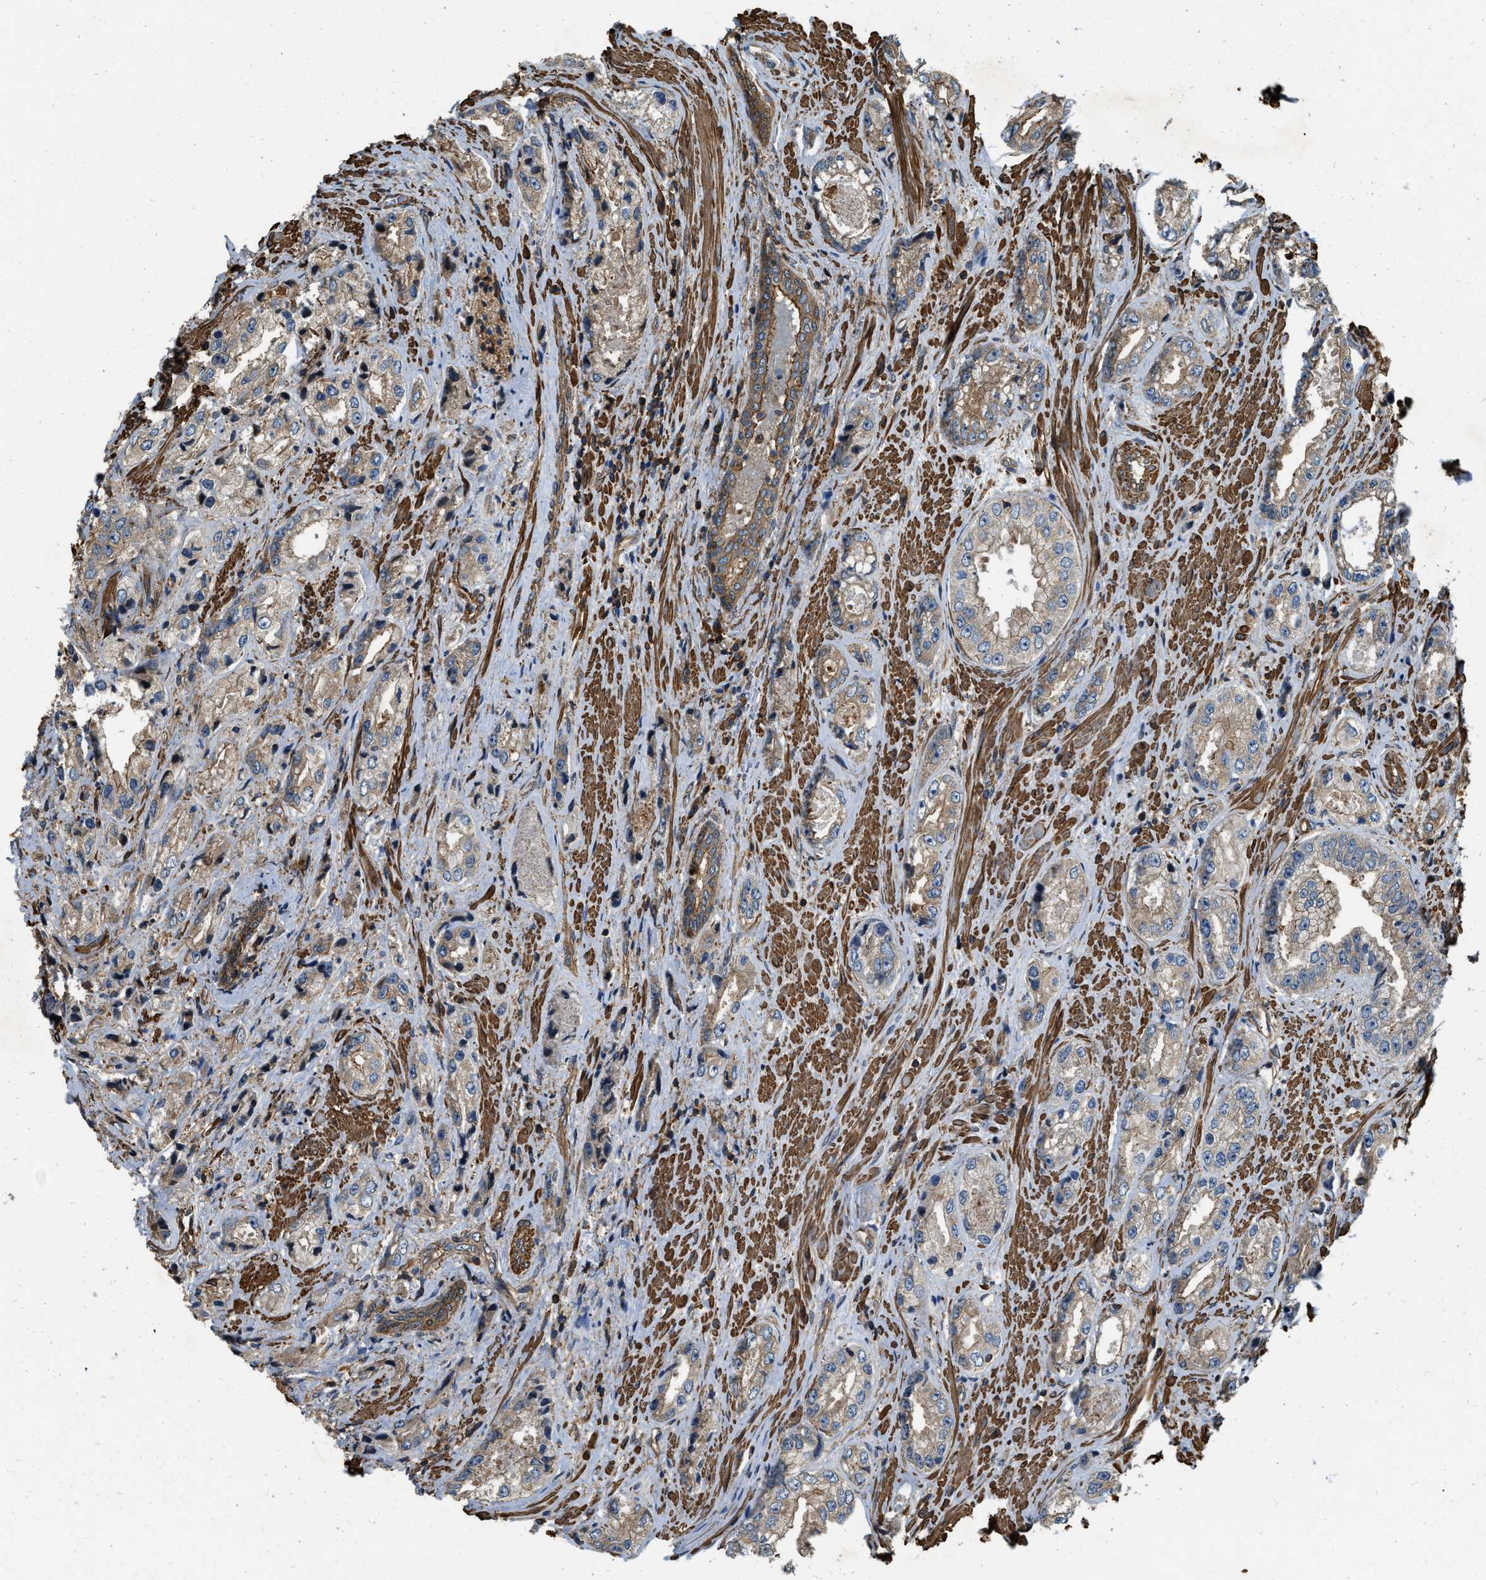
{"staining": {"intensity": "moderate", "quantity": ">75%", "location": "cytoplasmic/membranous"}, "tissue": "prostate cancer", "cell_type": "Tumor cells", "image_type": "cancer", "snomed": [{"axis": "morphology", "description": "Adenocarcinoma, High grade"}, {"axis": "topography", "description": "Prostate"}], "caption": "Human prostate high-grade adenocarcinoma stained for a protein (brown) exhibits moderate cytoplasmic/membranous positive positivity in about >75% of tumor cells.", "gene": "YARS1", "patient": {"sex": "male", "age": 61}}